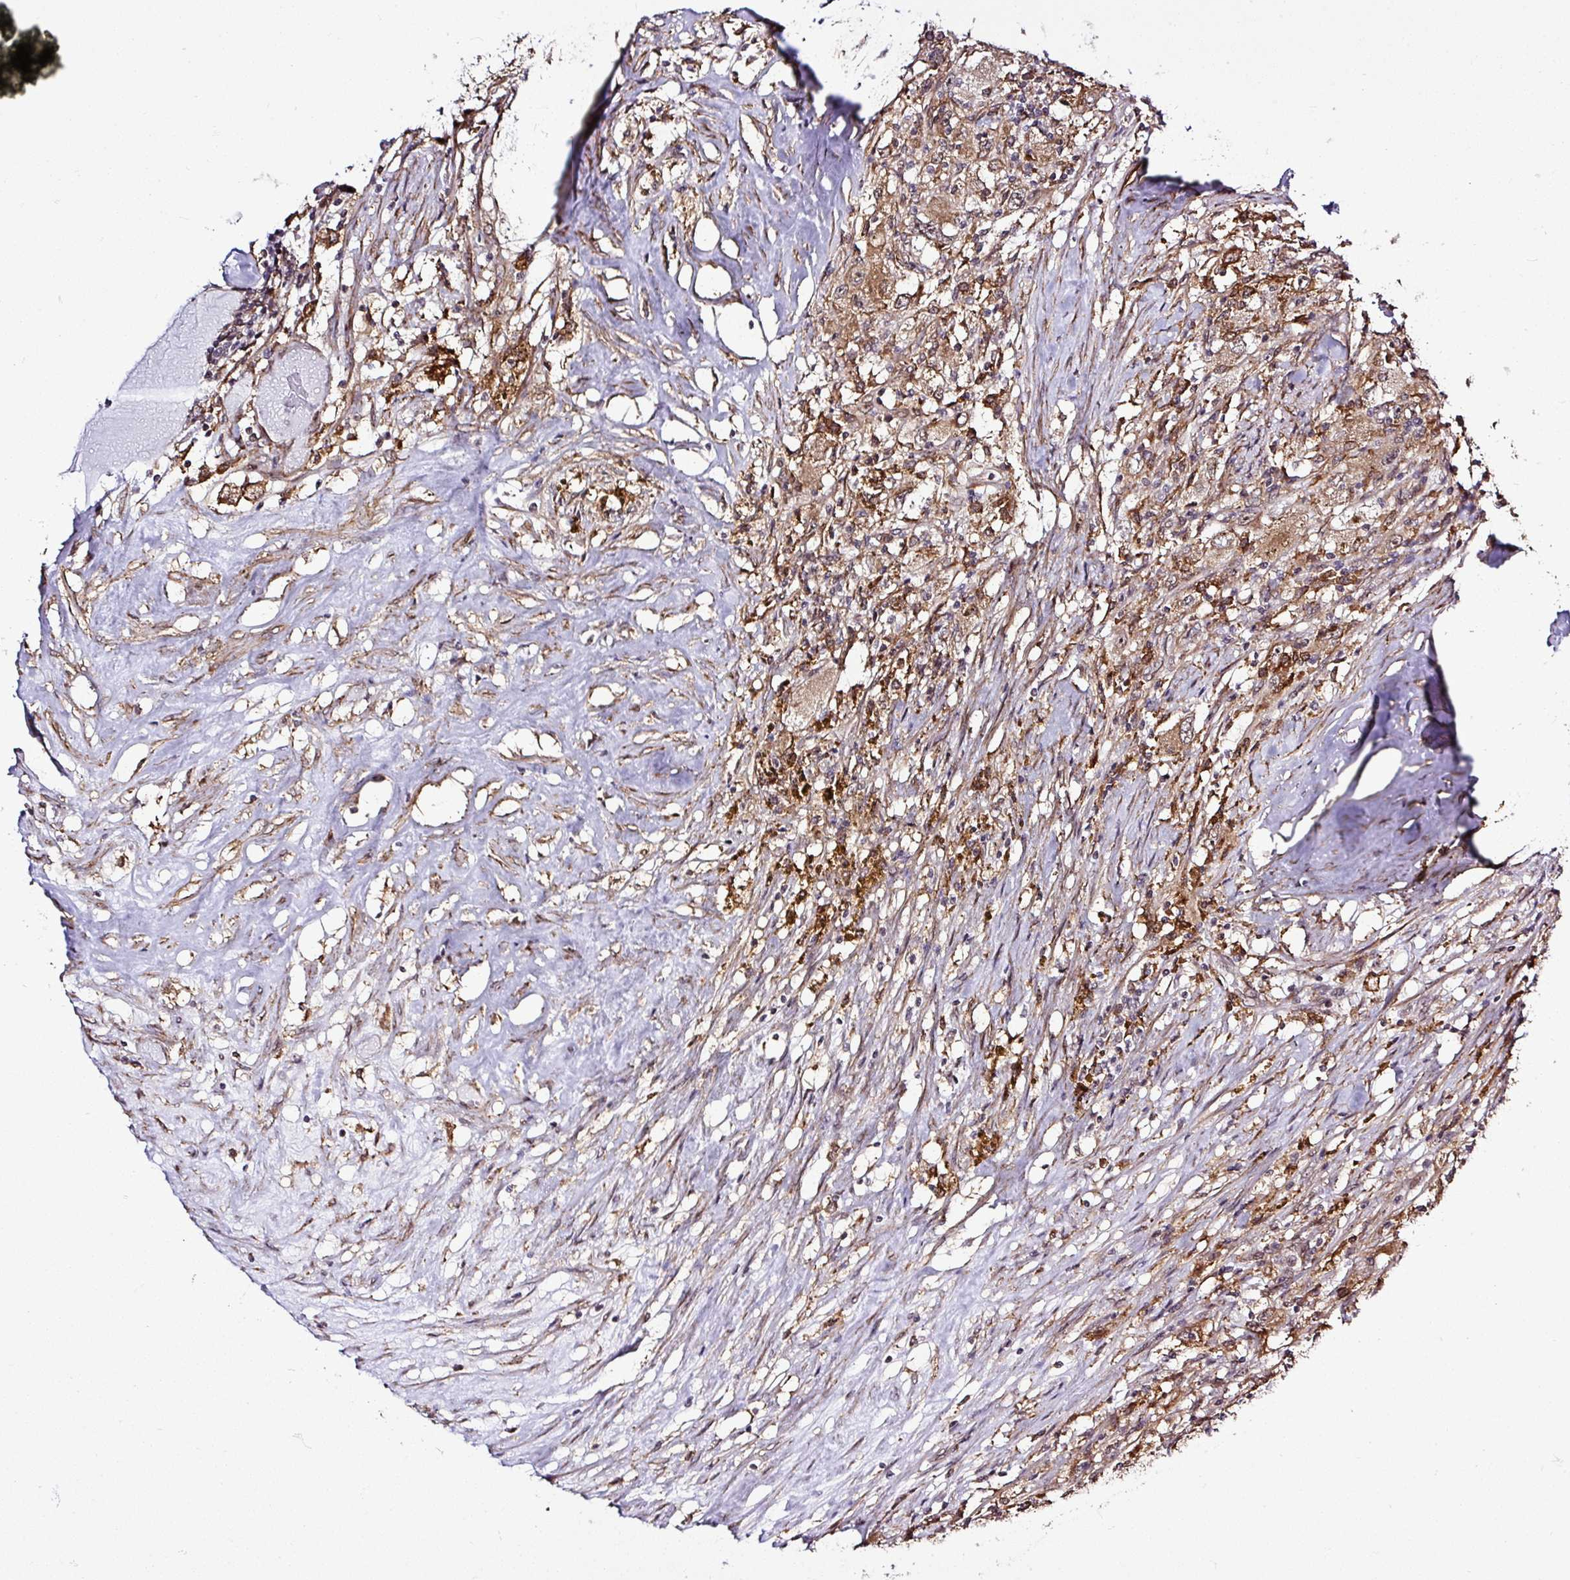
{"staining": {"intensity": "weak", "quantity": ">75%", "location": "cytoplasmic/membranous"}, "tissue": "renal cancer", "cell_type": "Tumor cells", "image_type": "cancer", "snomed": [{"axis": "morphology", "description": "Adenocarcinoma, NOS"}, {"axis": "topography", "description": "Kidney"}], "caption": "A low amount of weak cytoplasmic/membranous expression is seen in about >75% of tumor cells in adenocarcinoma (renal) tissue. The protein is shown in brown color, while the nuclei are stained blue.", "gene": "FAM153A", "patient": {"sex": "female", "age": 67}}